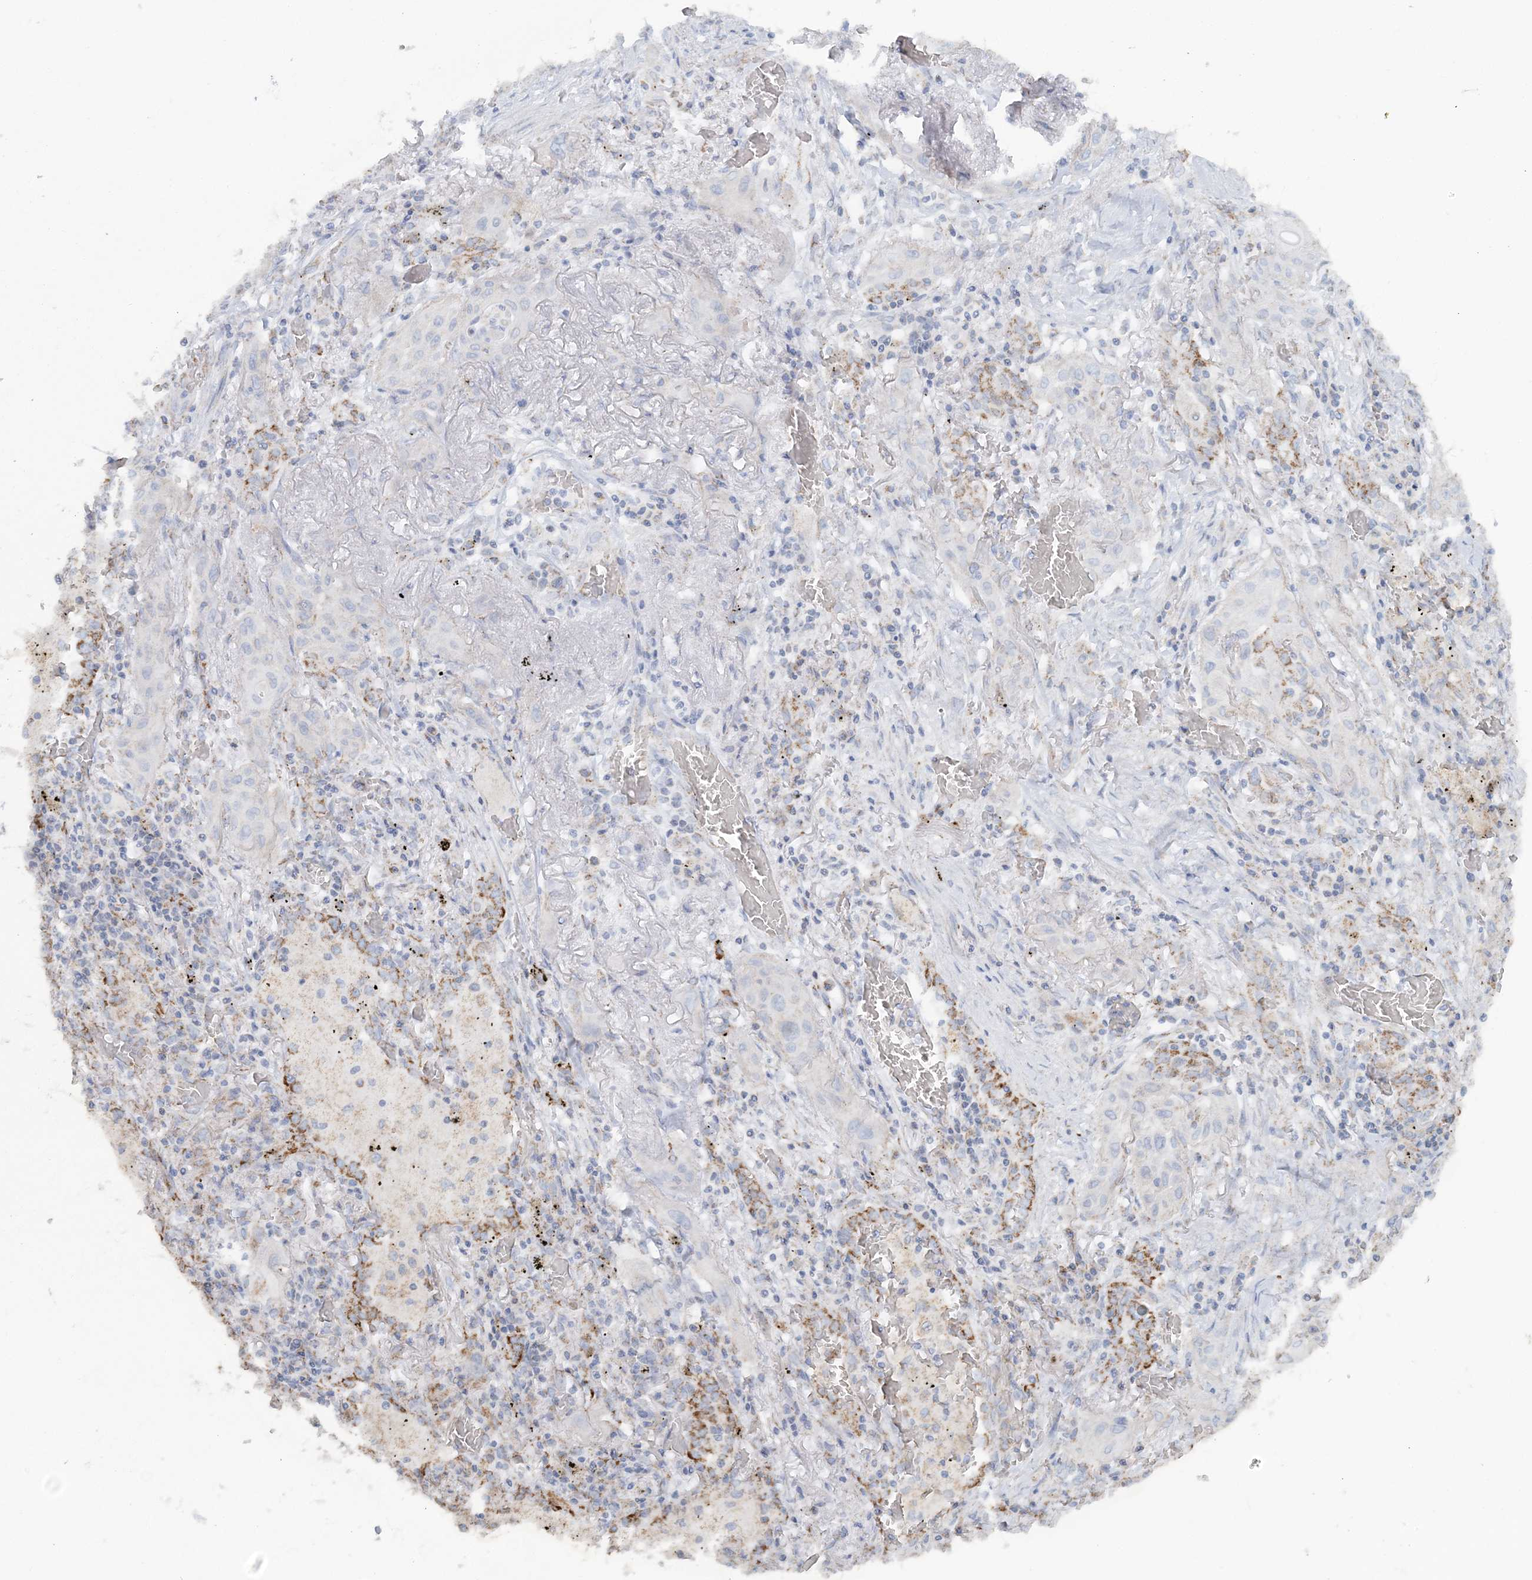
{"staining": {"intensity": "negative", "quantity": "none", "location": "none"}, "tissue": "lung cancer", "cell_type": "Tumor cells", "image_type": "cancer", "snomed": [{"axis": "morphology", "description": "Squamous cell carcinoma, NOS"}, {"axis": "topography", "description": "Lung"}], "caption": "This photomicrograph is of lung squamous cell carcinoma stained with immunohistochemistry (IHC) to label a protein in brown with the nuclei are counter-stained blue. There is no expression in tumor cells.", "gene": "PCCB", "patient": {"sex": "female", "age": 47}}